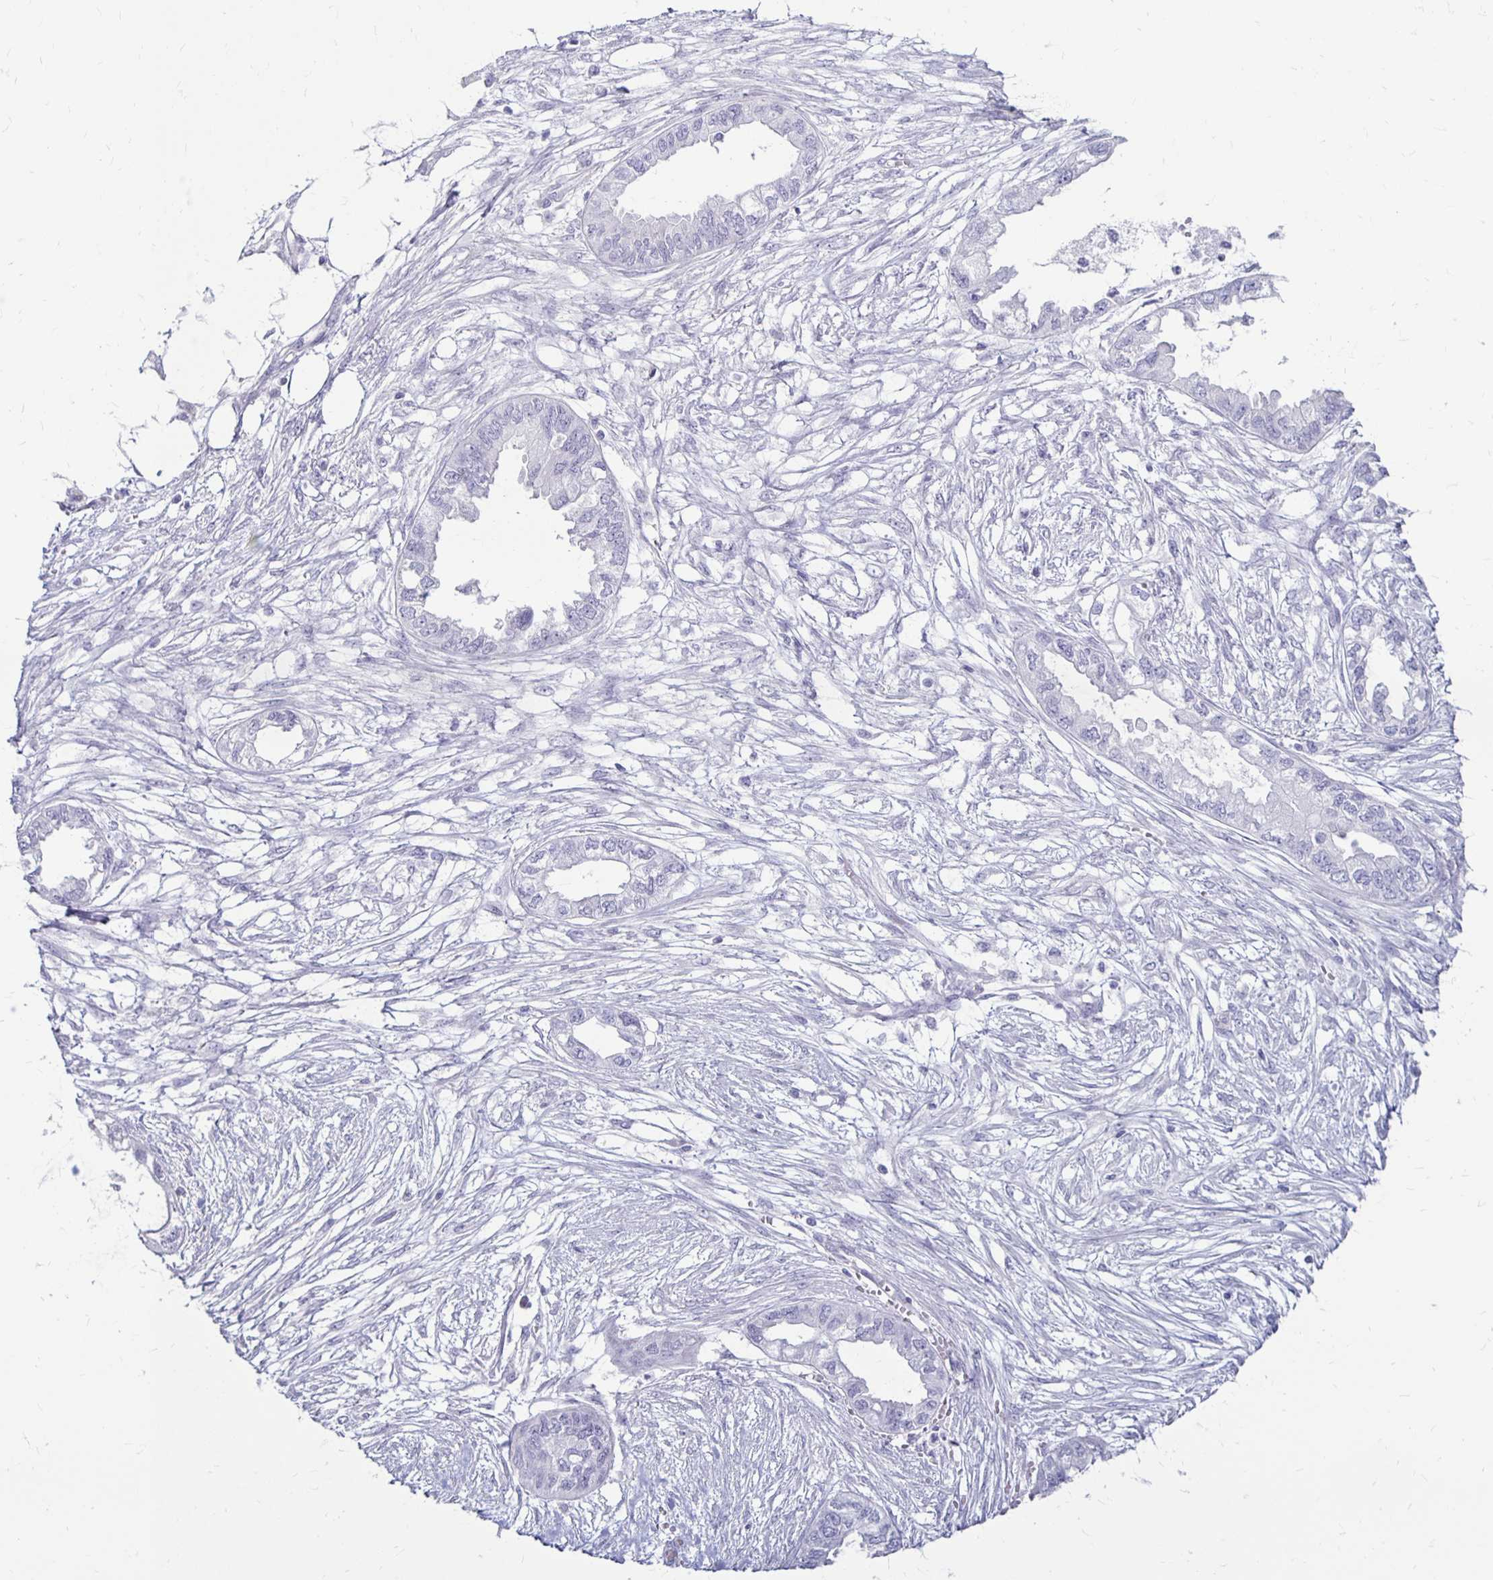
{"staining": {"intensity": "negative", "quantity": "none", "location": "none"}, "tissue": "endometrial cancer", "cell_type": "Tumor cells", "image_type": "cancer", "snomed": [{"axis": "morphology", "description": "Adenocarcinoma, NOS"}, {"axis": "morphology", "description": "Adenocarcinoma, metastatic, NOS"}, {"axis": "topography", "description": "Adipose tissue"}, {"axis": "topography", "description": "Endometrium"}], "caption": "Histopathology image shows no significant protein staining in tumor cells of endometrial metastatic adenocarcinoma.", "gene": "RYR1", "patient": {"sex": "female", "age": 67}}